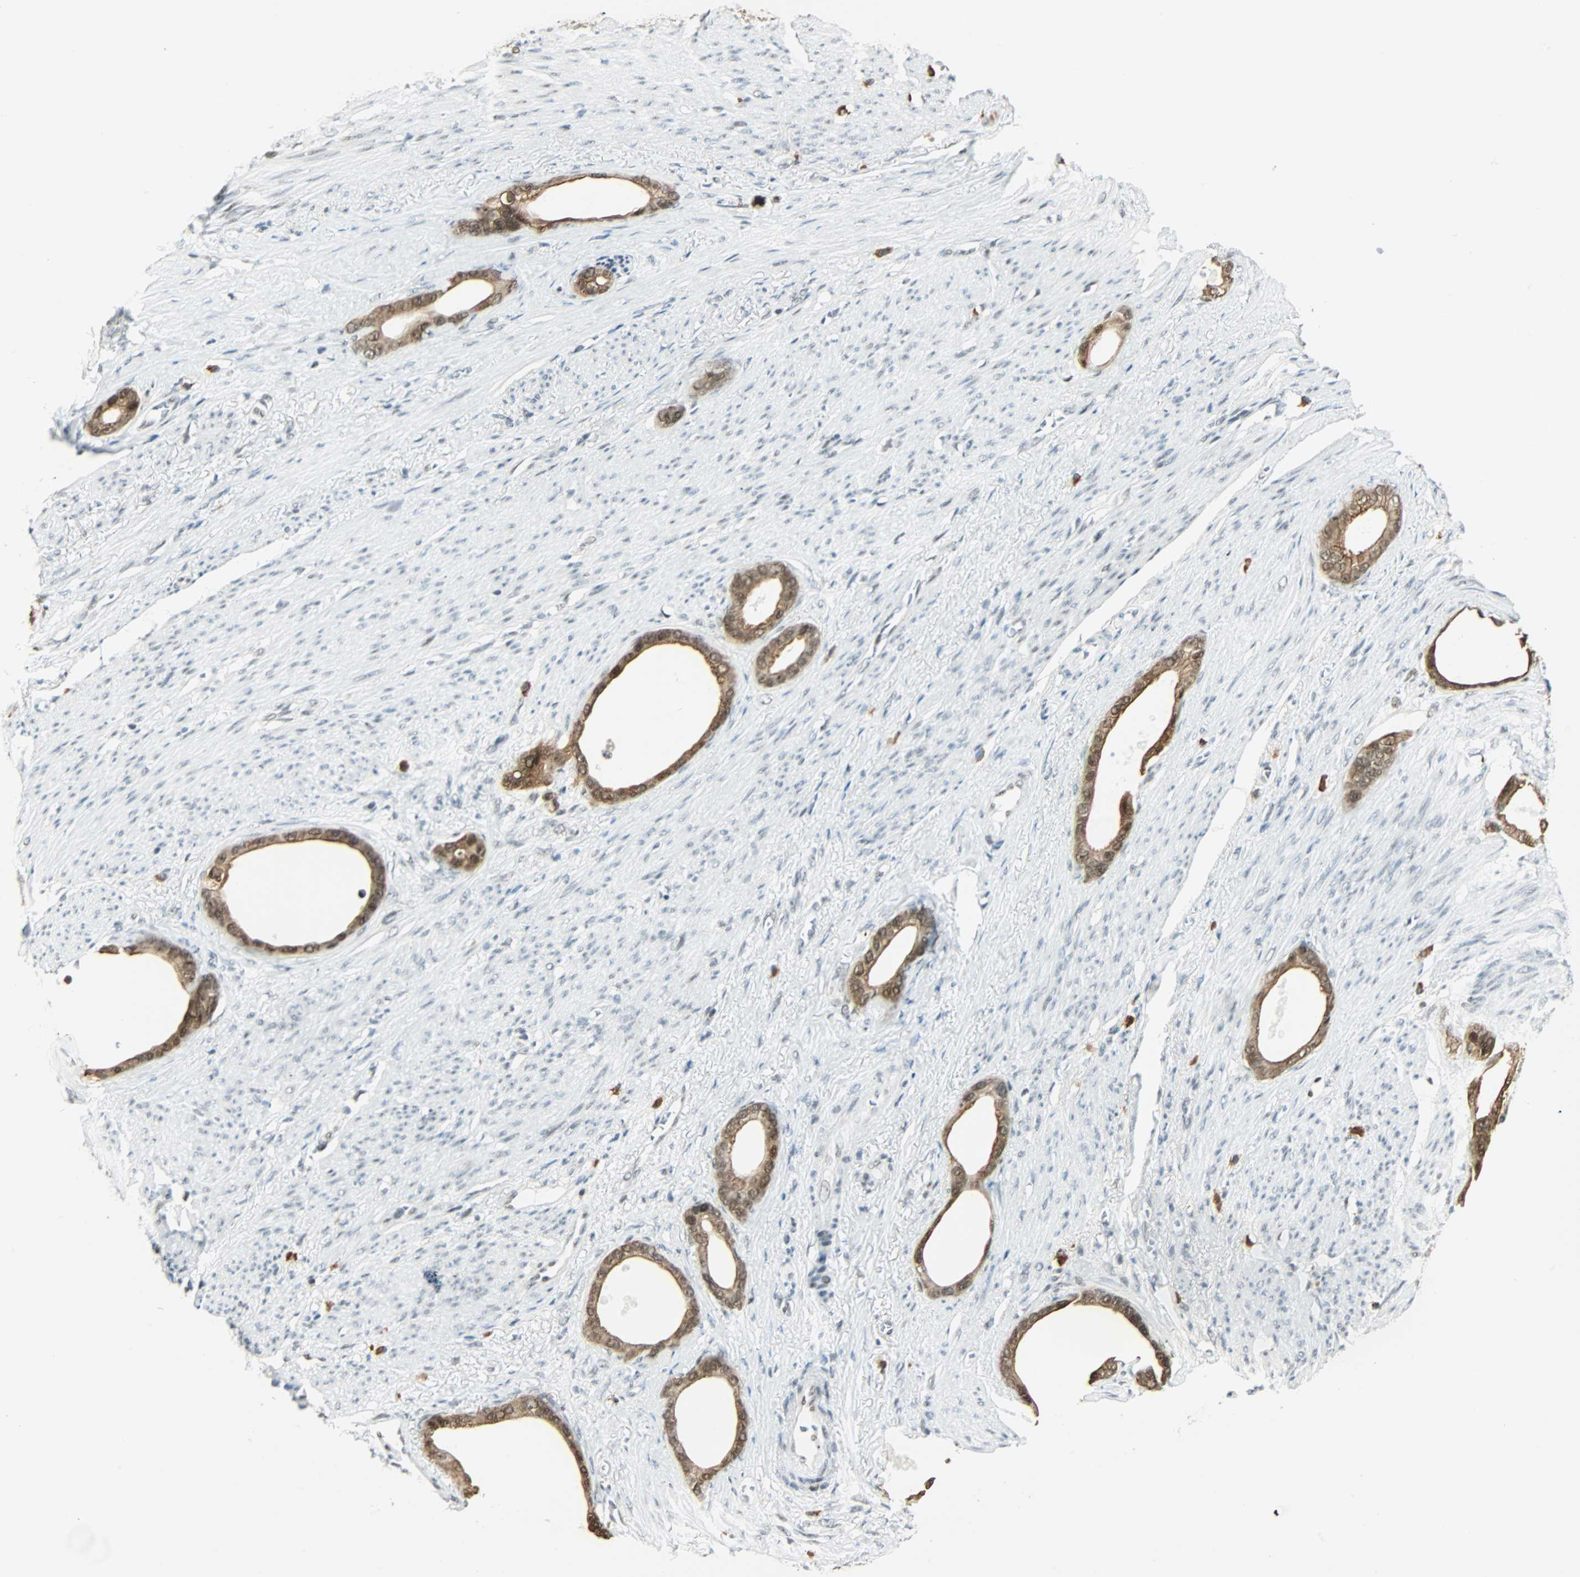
{"staining": {"intensity": "moderate", "quantity": ">75%", "location": "cytoplasmic/membranous,nuclear"}, "tissue": "stomach cancer", "cell_type": "Tumor cells", "image_type": "cancer", "snomed": [{"axis": "morphology", "description": "Adenocarcinoma, NOS"}, {"axis": "topography", "description": "Stomach"}], "caption": "An immunohistochemistry histopathology image of neoplastic tissue is shown. Protein staining in brown shows moderate cytoplasmic/membranous and nuclear positivity in stomach cancer (adenocarcinoma) within tumor cells. The staining is performed using DAB brown chromogen to label protein expression. The nuclei are counter-stained blue using hematoxylin.", "gene": "NELFE", "patient": {"sex": "female", "age": 75}}